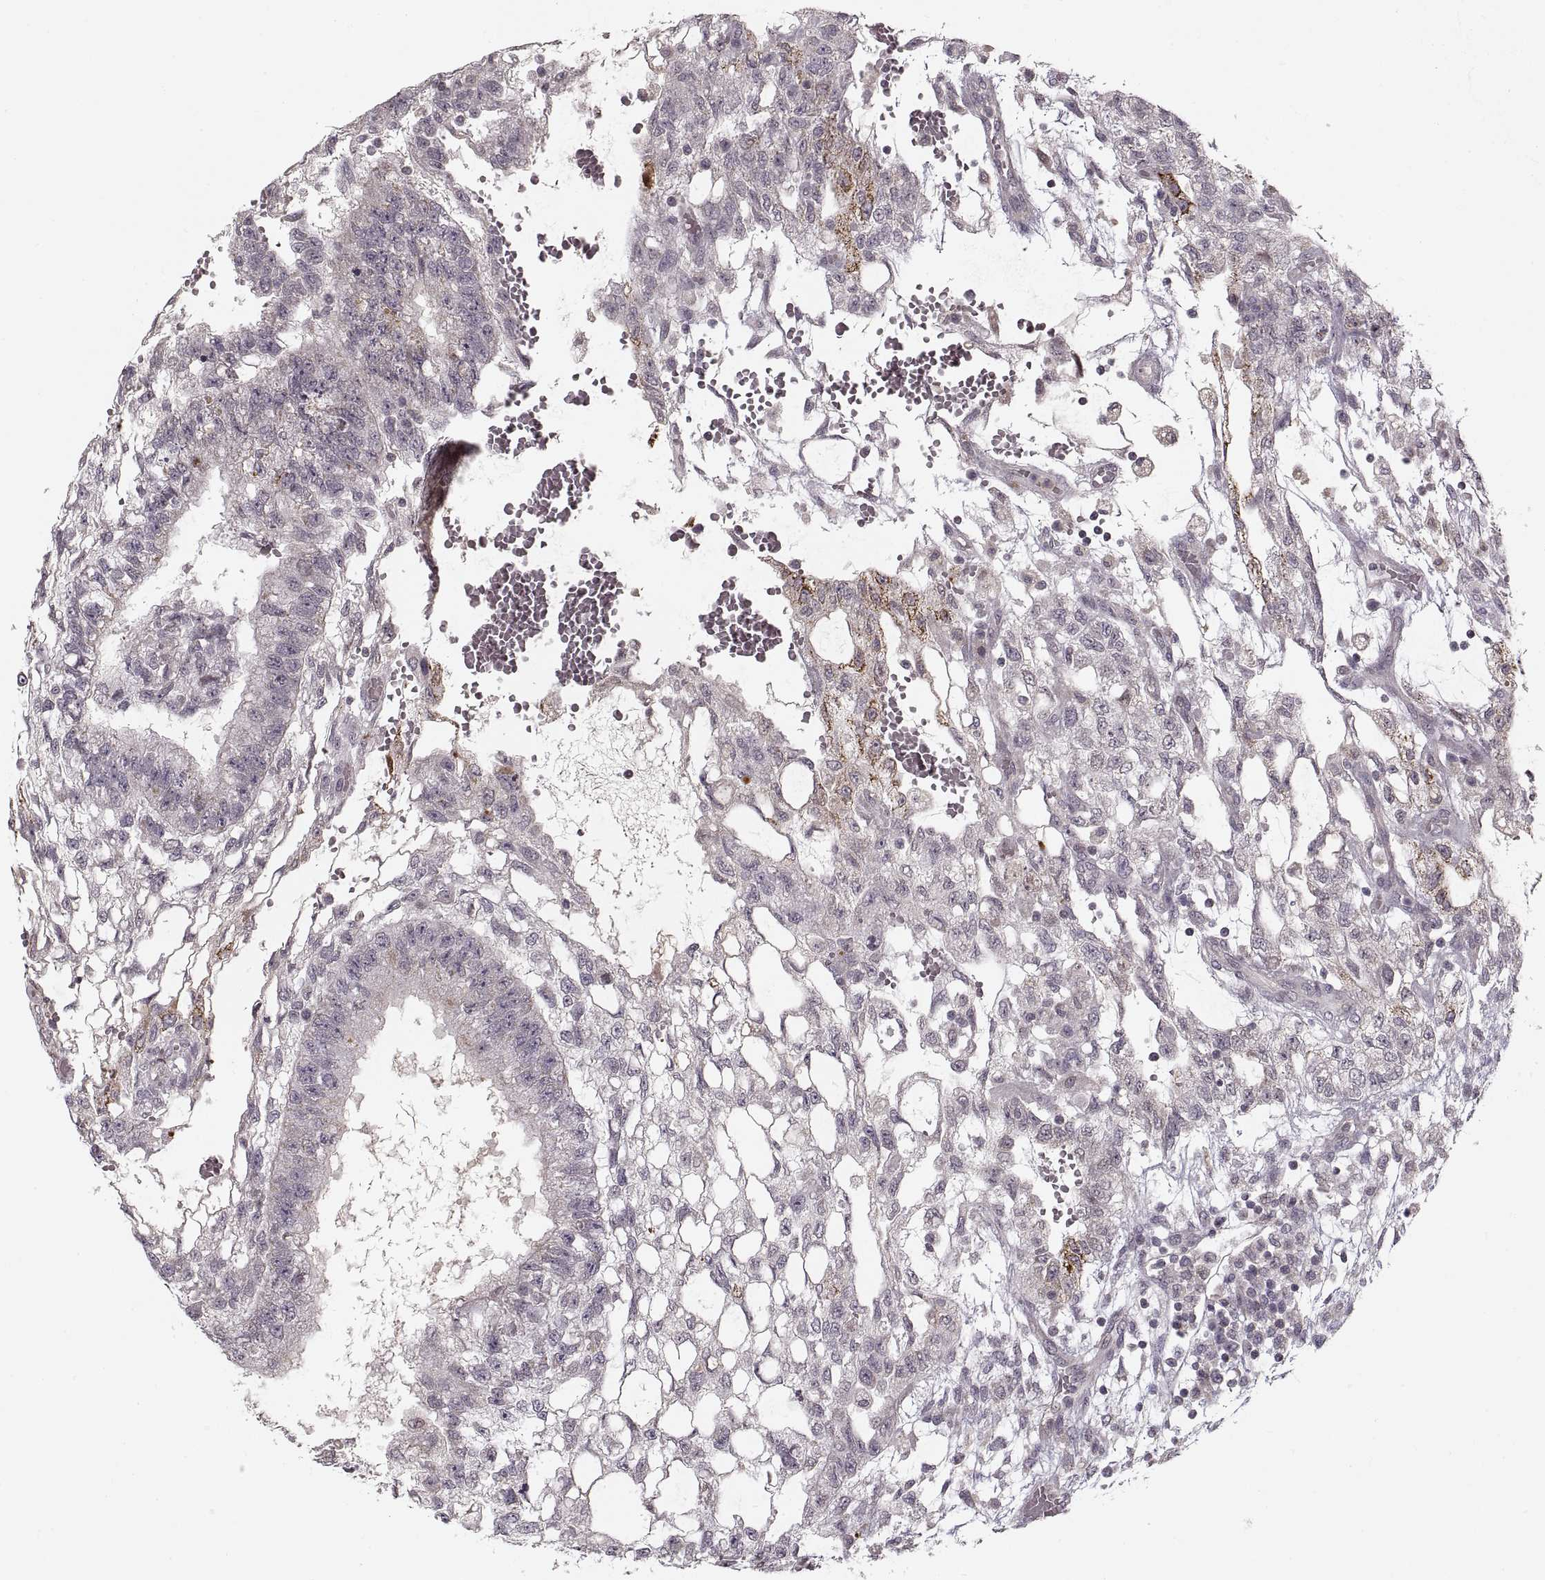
{"staining": {"intensity": "negative", "quantity": "none", "location": "none"}, "tissue": "testis cancer", "cell_type": "Tumor cells", "image_type": "cancer", "snomed": [{"axis": "morphology", "description": "Carcinoma, Embryonal, NOS"}, {"axis": "topography", "description": "Testis"}], "caption": "The IHC photomicrograph has no significant staining in tumor cells of testis cancer (embryonal carcinoma) tissue.", "gene": "ASIC3", "patient": {"sex": "male", "age": 32}}